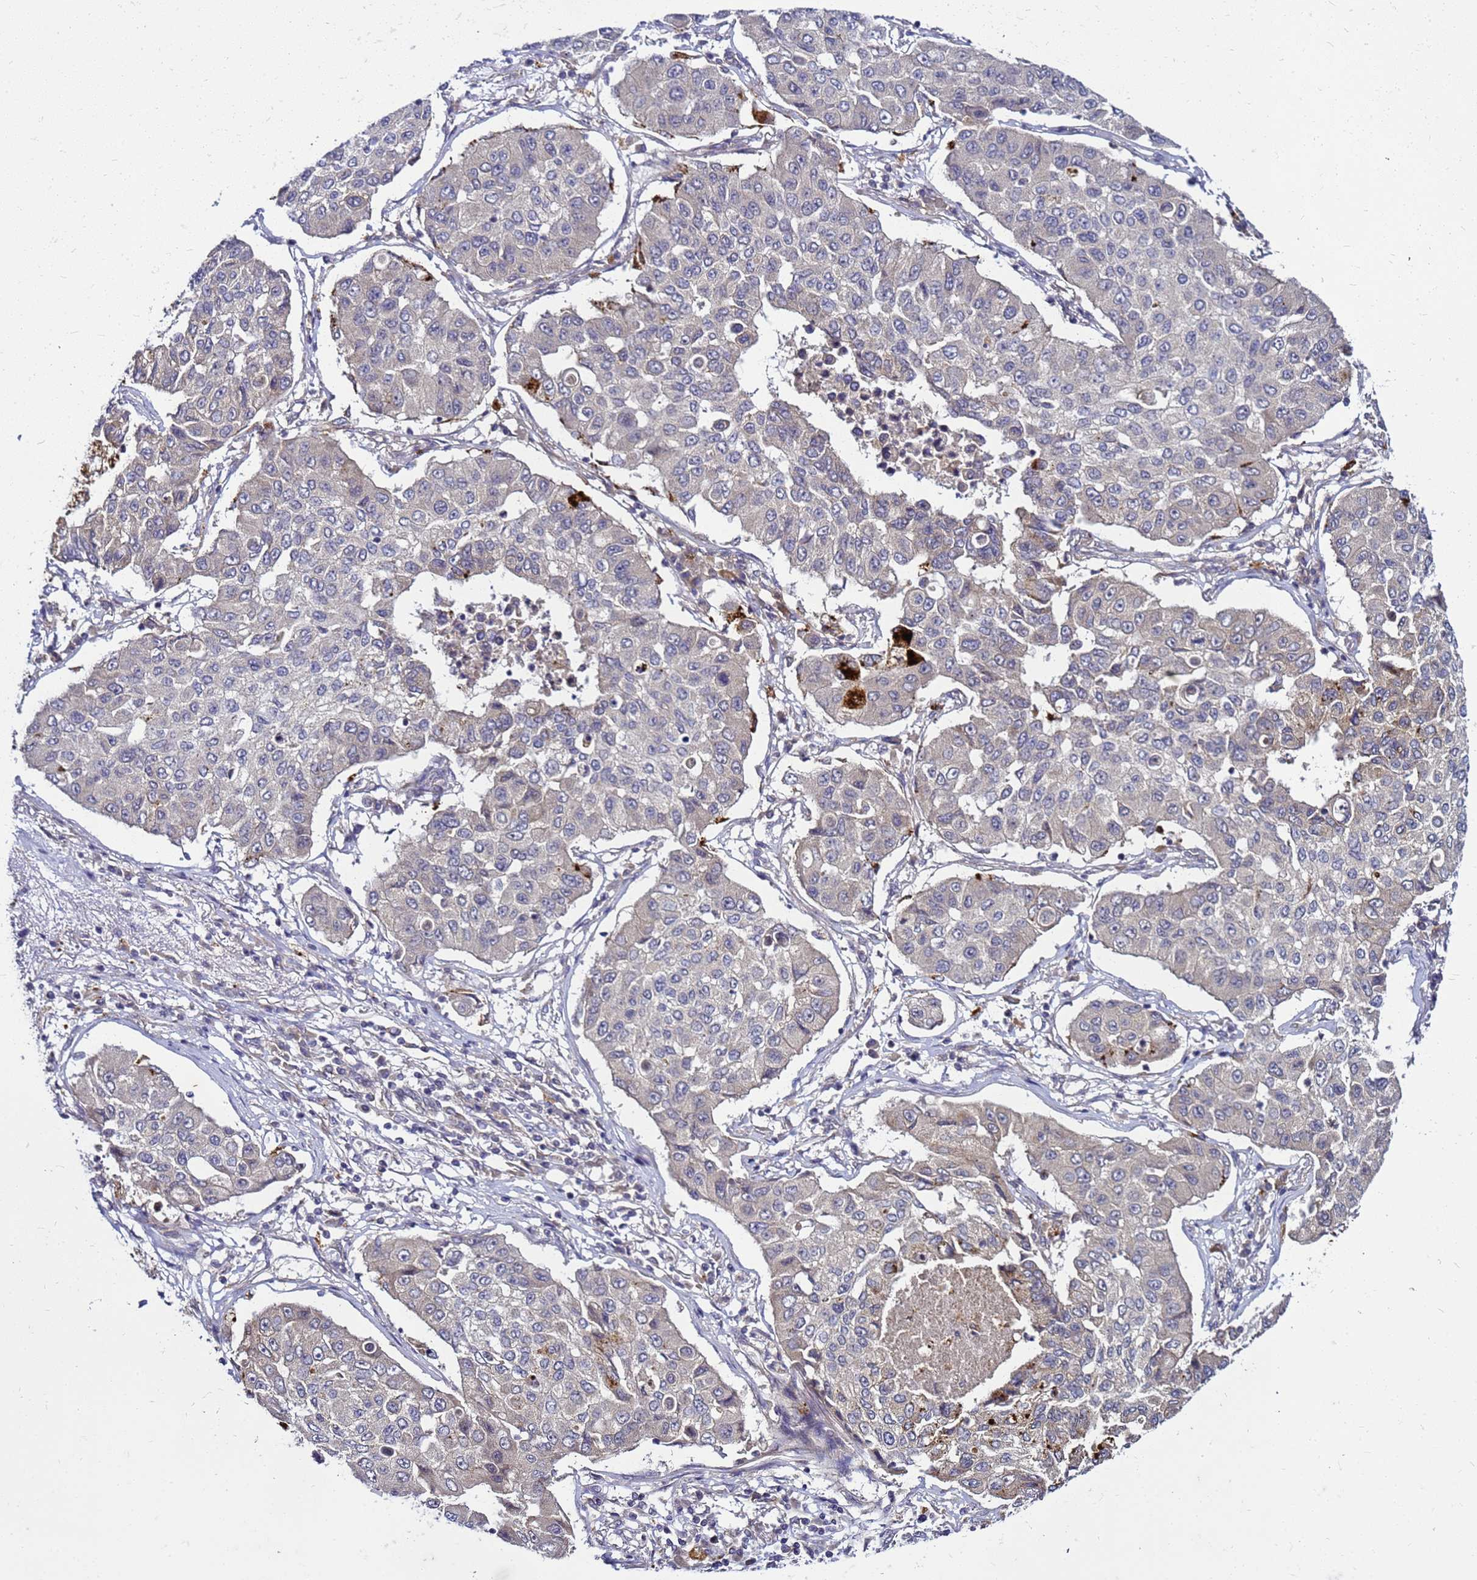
{"staining": {"intensity": "negative", "quantity": "none", "location": "none"}, "tissue": "lung cancer", "cell_type": "Tumor cells", "image_type": "cancer", "snomed": [{"axis": "morphology", "description": "Squamous cell carcinoma, NOS"}, {"axis": "topography", "description": "Lung"}], "caption": "Tumor cells show no significant protein expression in squamous cell carcinoma (lung).", "gene": "SAT1", "patient": {"sex": "male", "age": 74}}